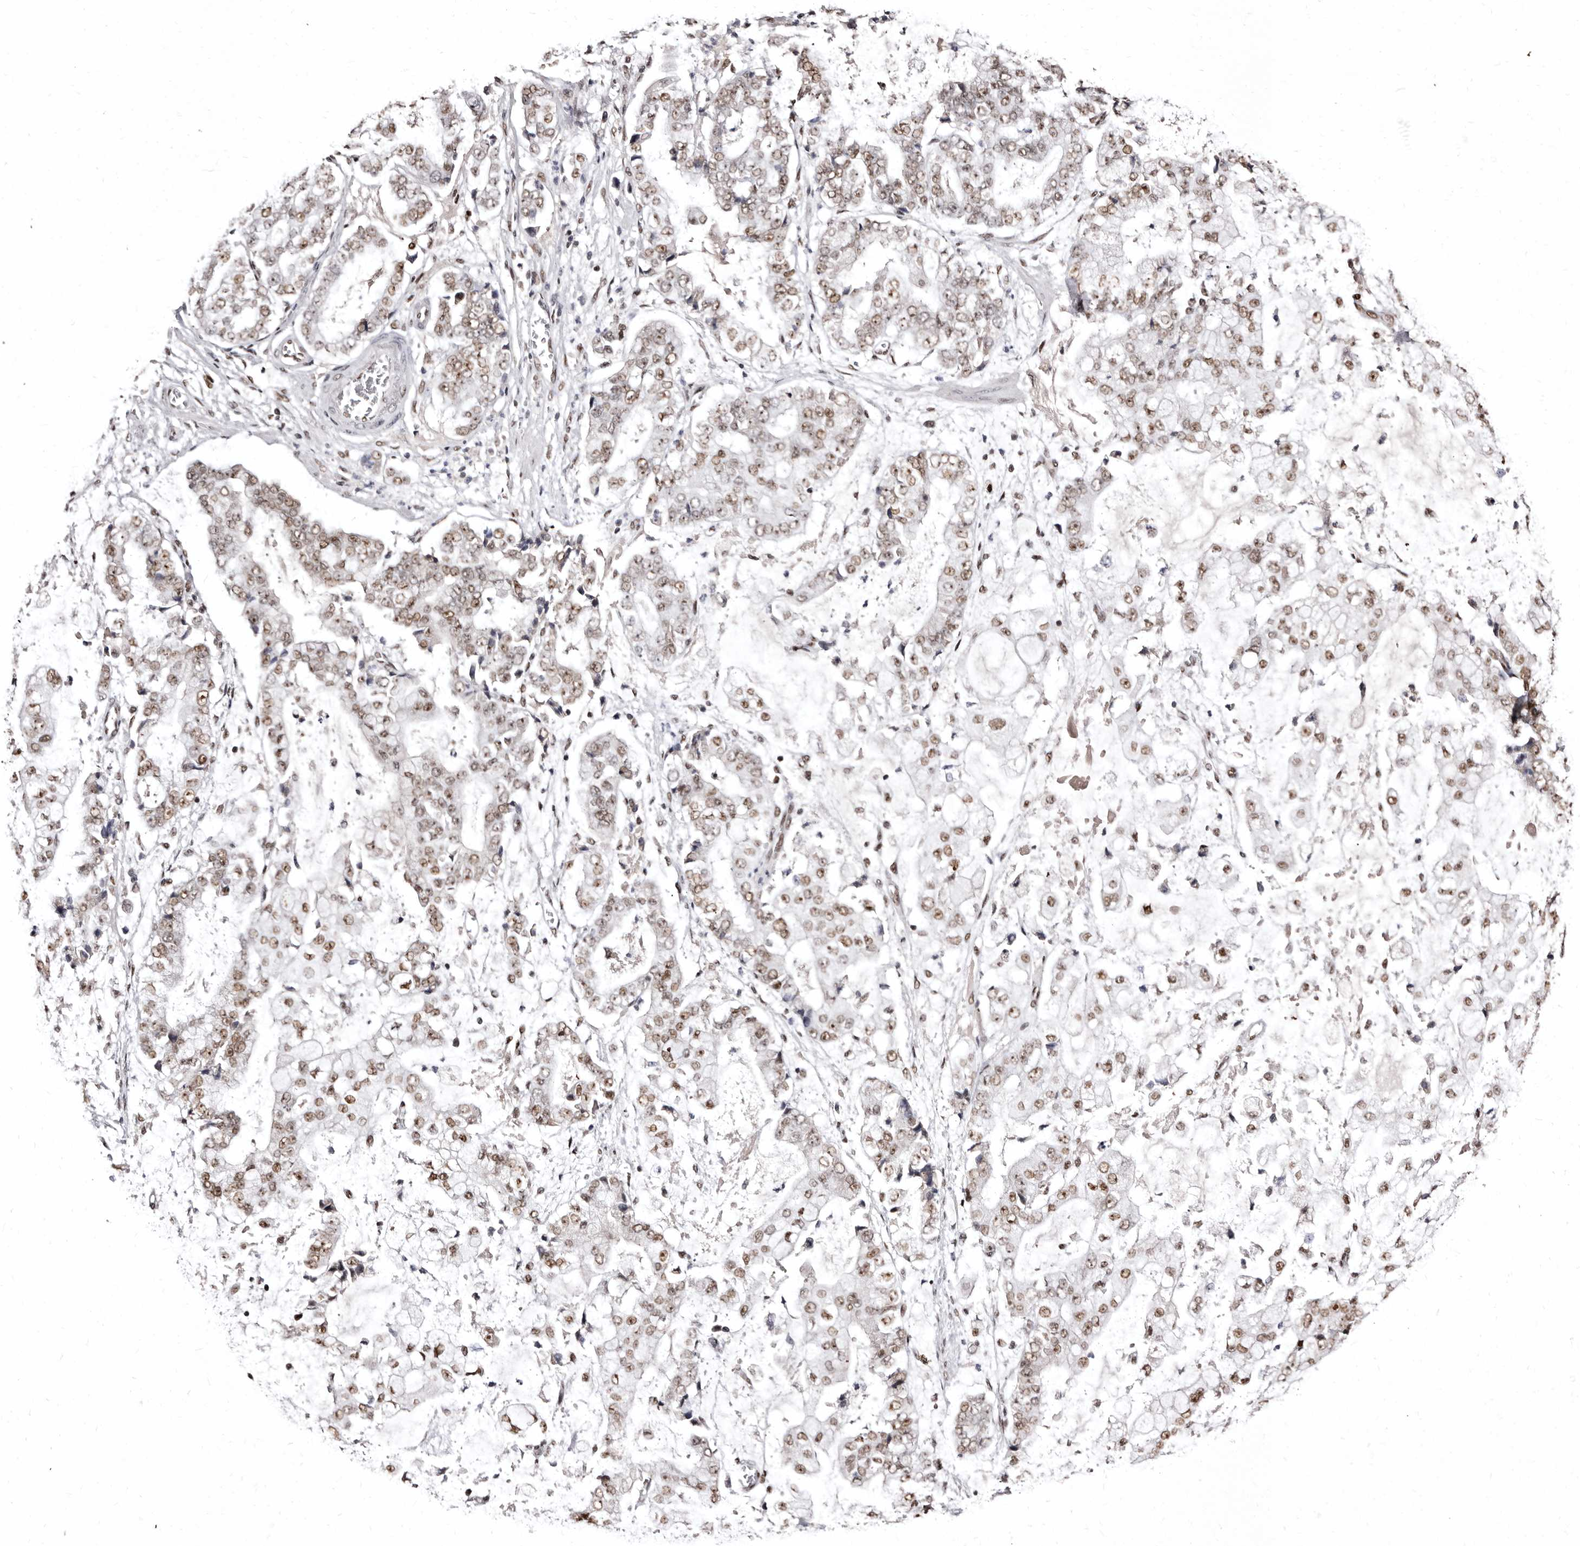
{"staining": {"intensity": "moderate", "quantity": ">75%", "location": "nuclear"}, "tissue": "stomach cancer", "cell_type": "Tumor cells", "image_type": "cancer", "snomed": [{"axis": "morphology", "description": "Adenocarcinoma, NOS"}, {"axis": "topography", "description": "Stomach"}], "caption": "Immunohistochemistry (IHC) image of human stomach adenocarcinoma stained for a protein (brown), which shows medium levels of moderate nuclear positivity in about >75% of tumor cells.", "gene": "ANAPC11", "patient": {"sex": "male", "age": 76}}